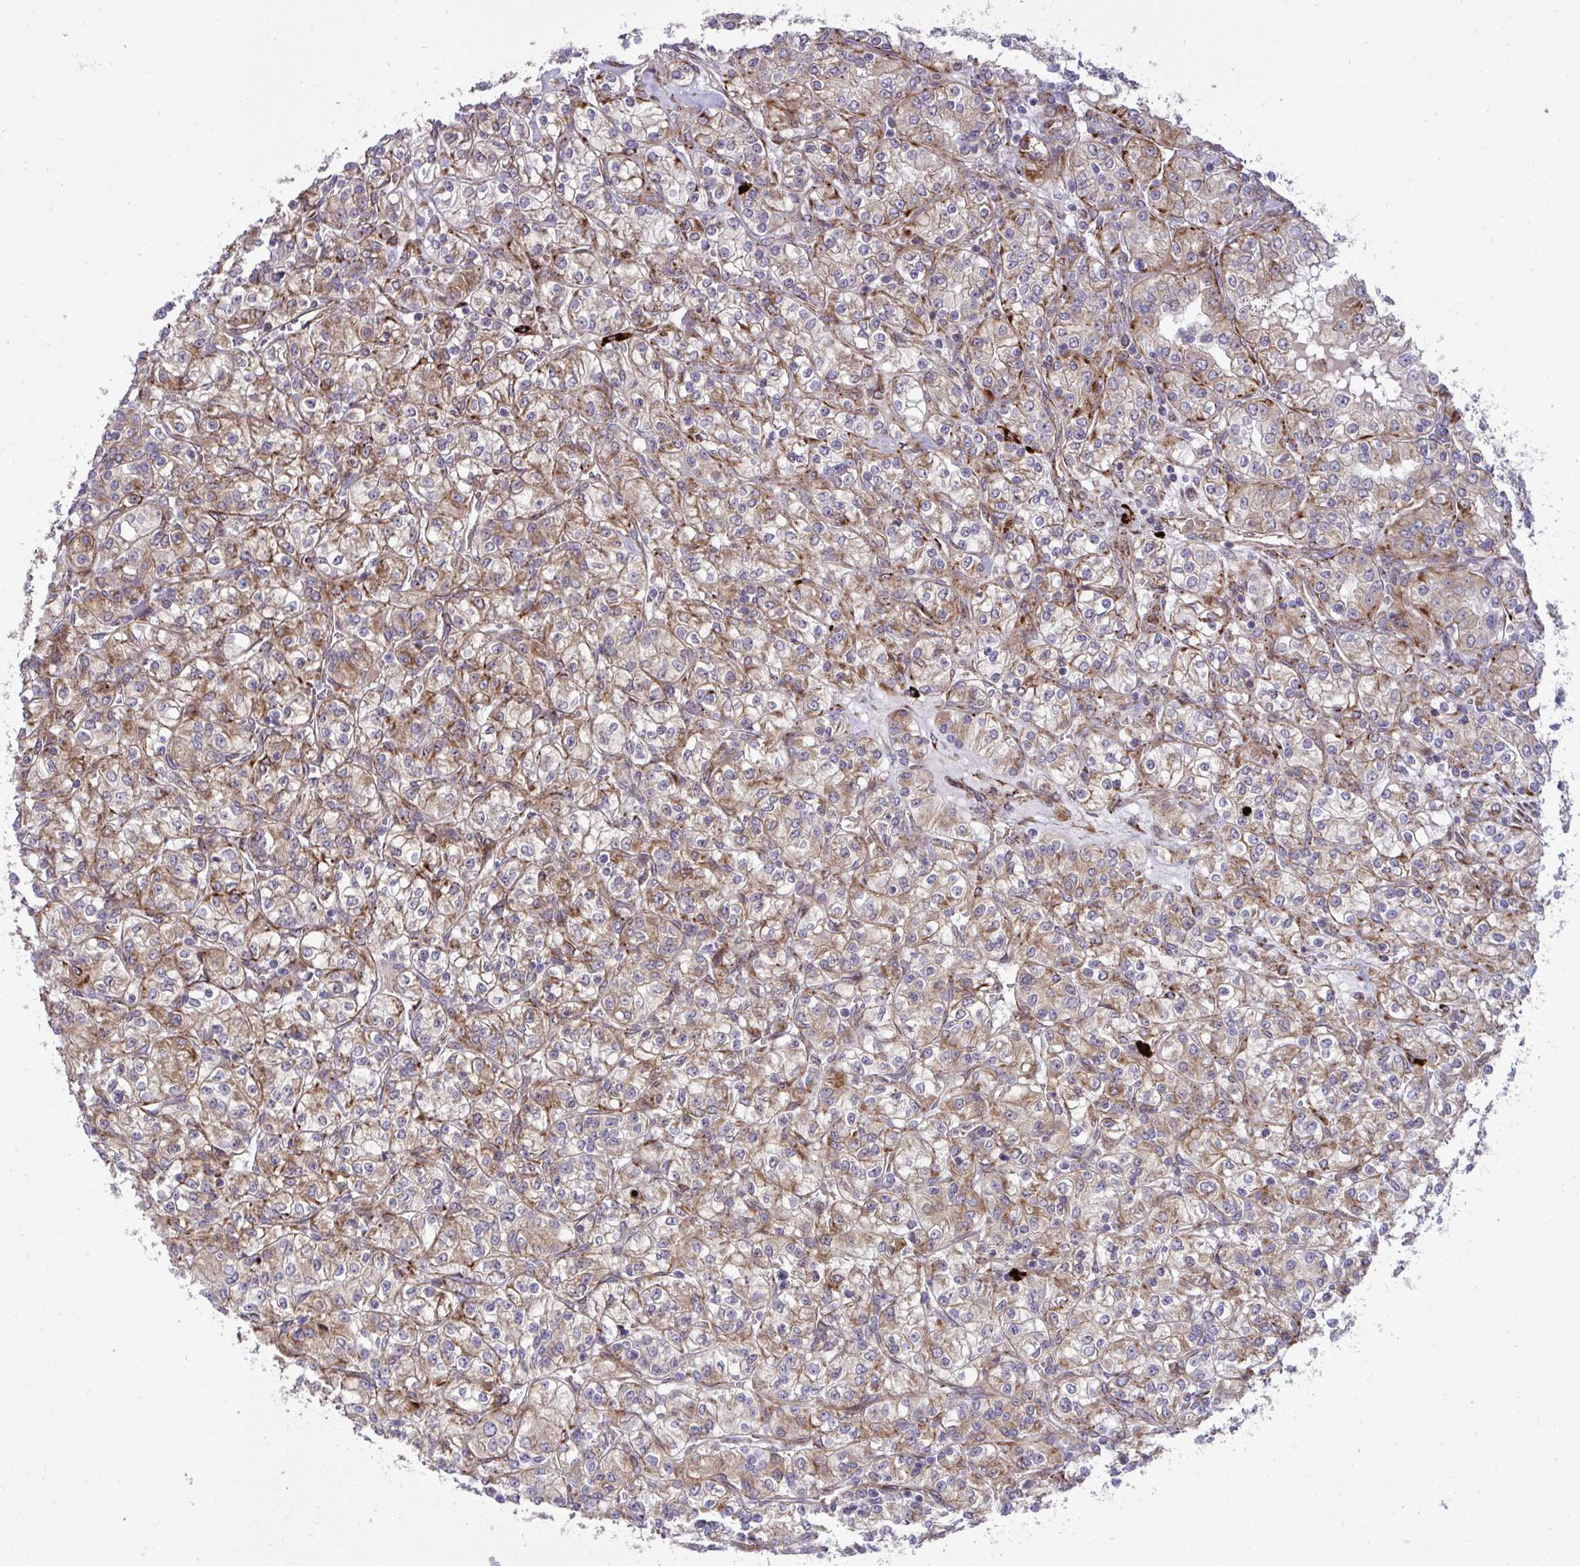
{"staining": {"intensity": "weak", "quantity": ">75%", "location": "cytoplasmic/membranous"}, "tissue": "renal cancer", "cell_type": "Tumor cells", "image_type": "cancer", "snomed": [{"axis": "morphology", "description": "Adenocarcinoma, NOS"}, {"axis": "topography", "description": "Kidney"}], "caption": "Immunohistochemical staining of human renal cancer exhibits low levels of weak cytoplasmic/membranous expression in approximately >75% of tumor cells. (brown staining indicates protein expression, while blue staining denotes nuclei).", "gene": "LIMS1", "patient": {"sex": "male", "age": 77}}